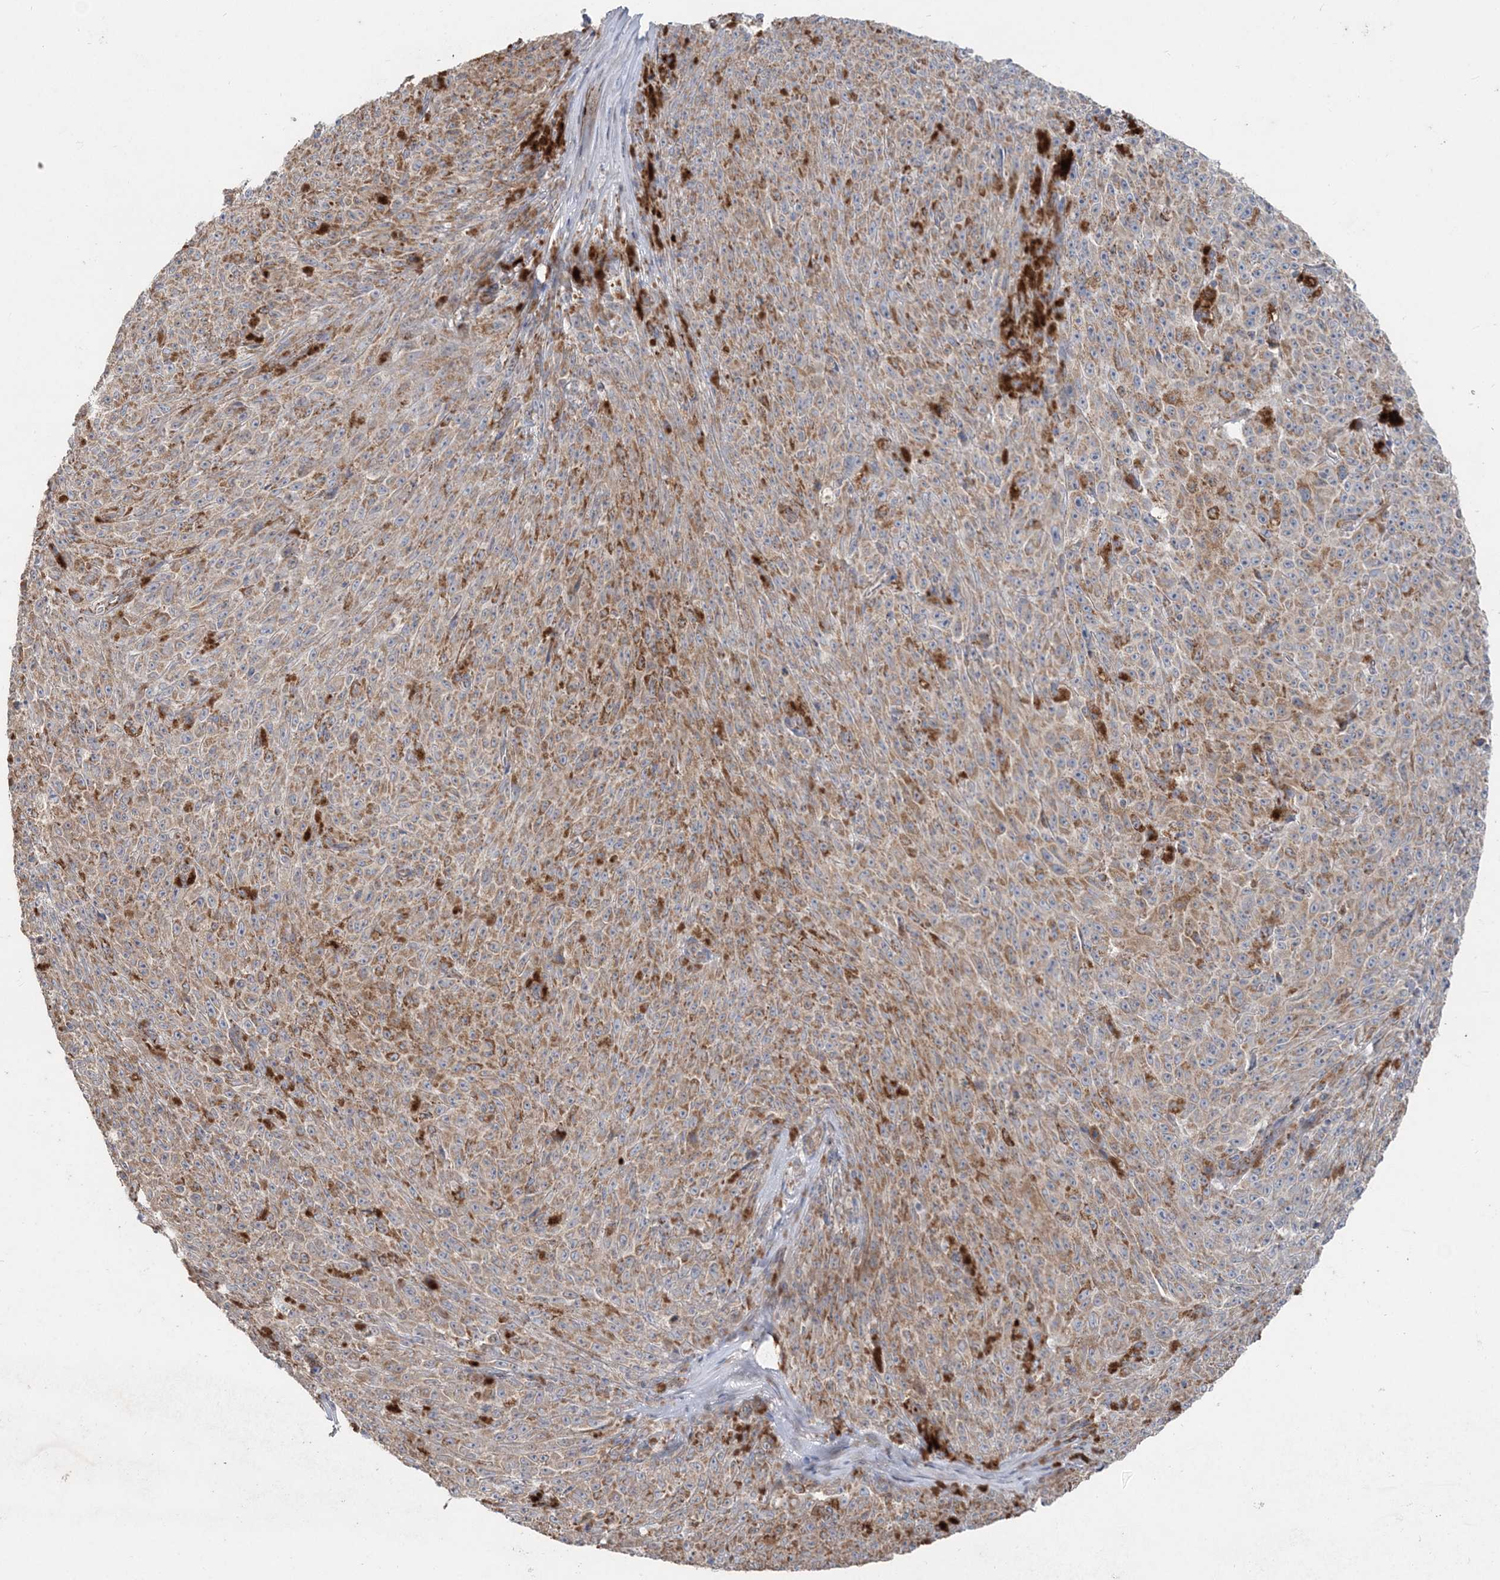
{"staining": {"intensity": "moderate", "quantity": ">75%", "location": "cytoplasmic/membranous"}, "tissue": "melanoma", "cell_type": "Tumor cells", "image_type": "cancer", "snomed": [{"axis": "morphology", "description": "Malignant melanoma, NOS"}, {"axis": "topography", "description": "Skin"}], "caption": "Immunohistochemical staining of melanoma reveals medium levels of moderate cytoplasmic/membranous protein expression in about >75% of tumor cells. (DAB (3,3'-diaminobenzidine) IHC with brightfield microscopy, high magnification).", "gene": "LRPPRC", "patient": {"sex": "female", "age": 82}}